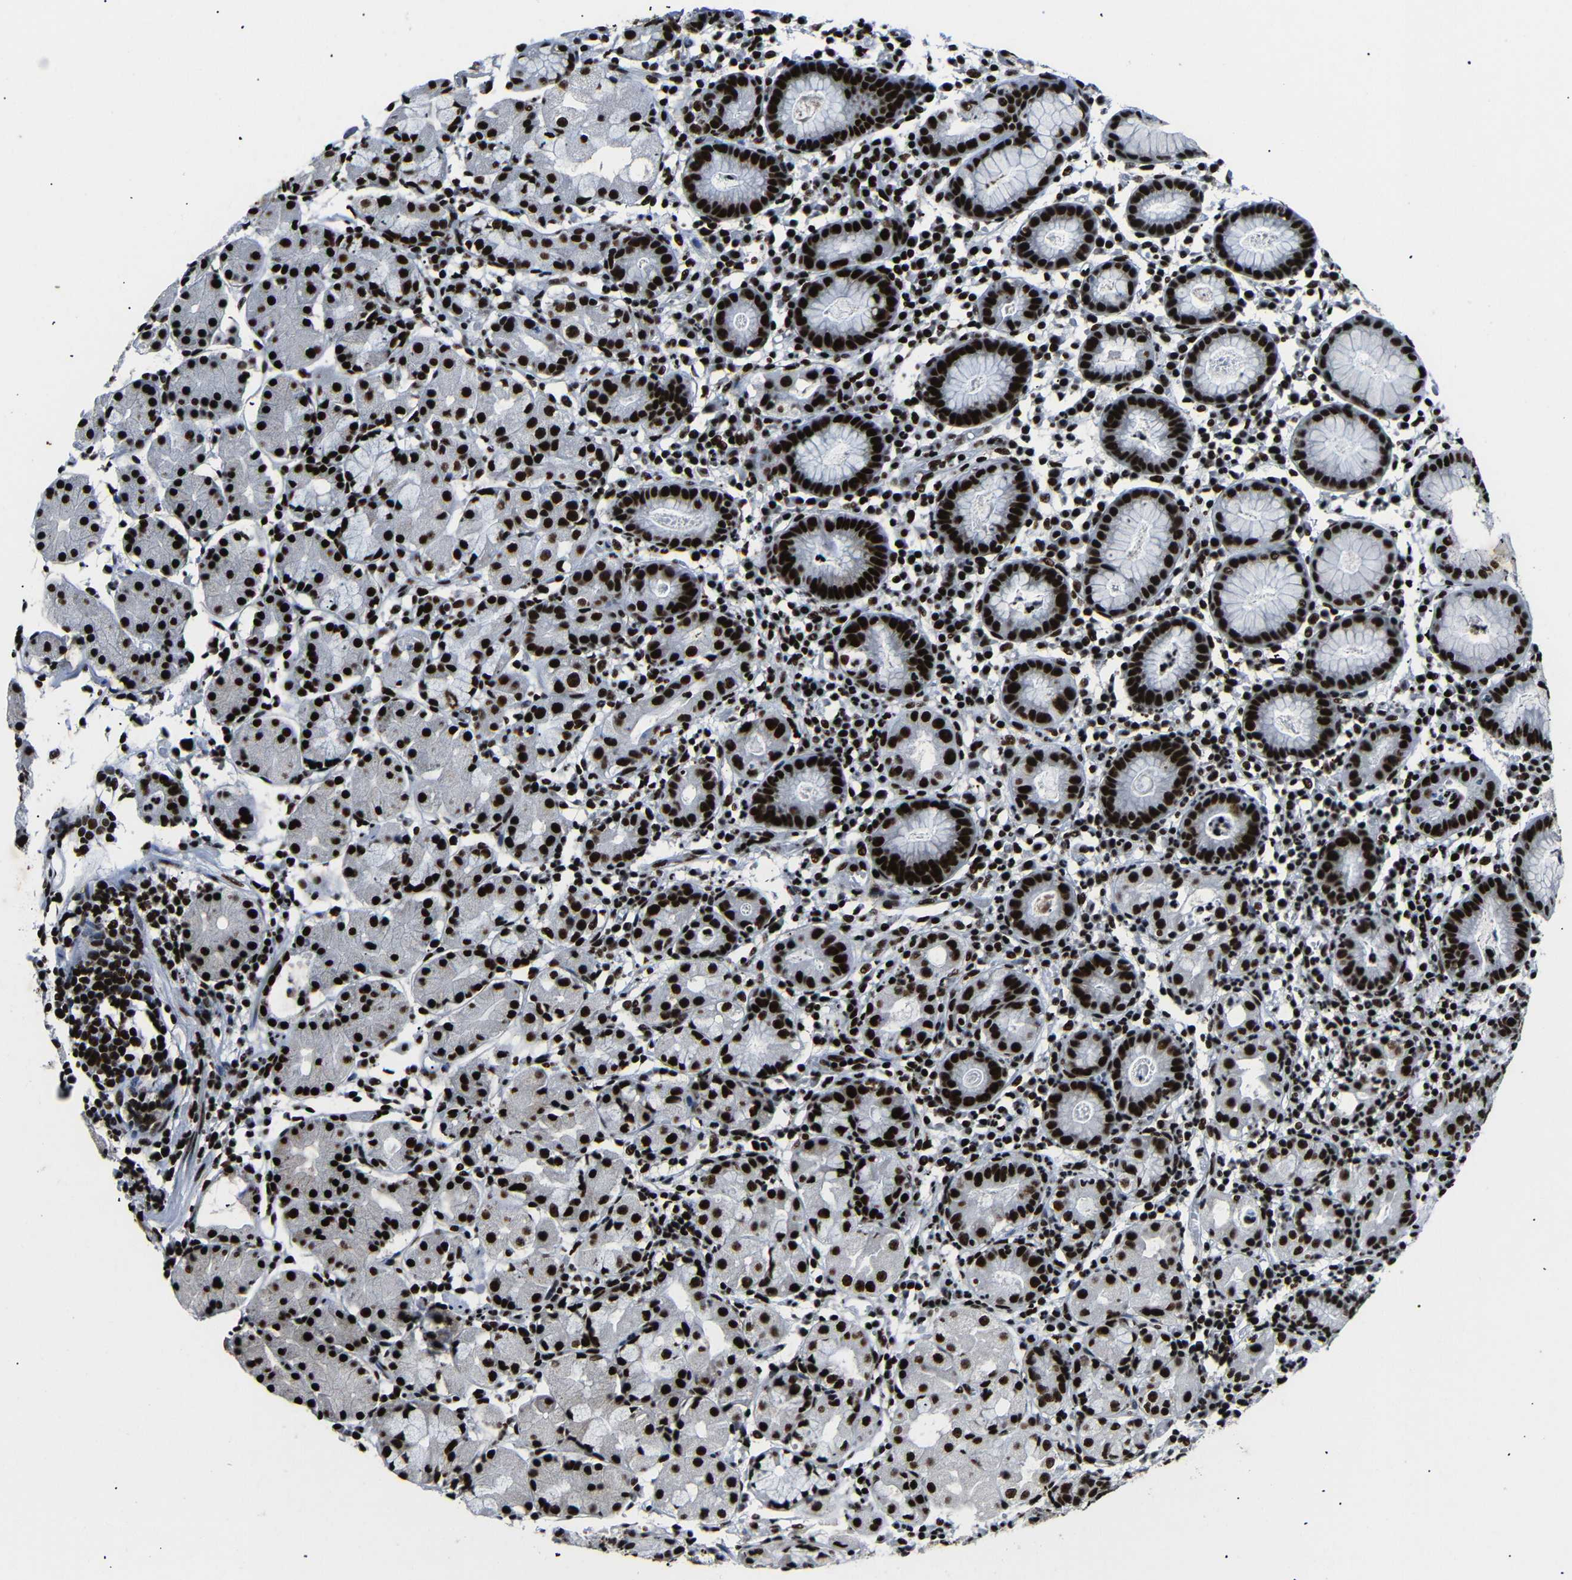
{"staining": {"intensity": "strong", "quantity": ">75%", "location": "nuclear"}, "tissue": "stomach", "cell_type": "Glandular cells", "image_type": "normal", "snomed": [{"axis": "morphology", "description": "Normal tissue, NOS"}, {"axis": "topography", "description": "Stomach"}, {"axis": "topography", "description": "Stomach, lower"}], "caption": "DAB (3,3'-diaminobenzidine) immunohistochemical staining of unremarkable stomach displays strong nuclear protein staining in about >75% of glandular cells.", "gene": "SRSF1", "patient": {"sex": "female", "age": 75}}